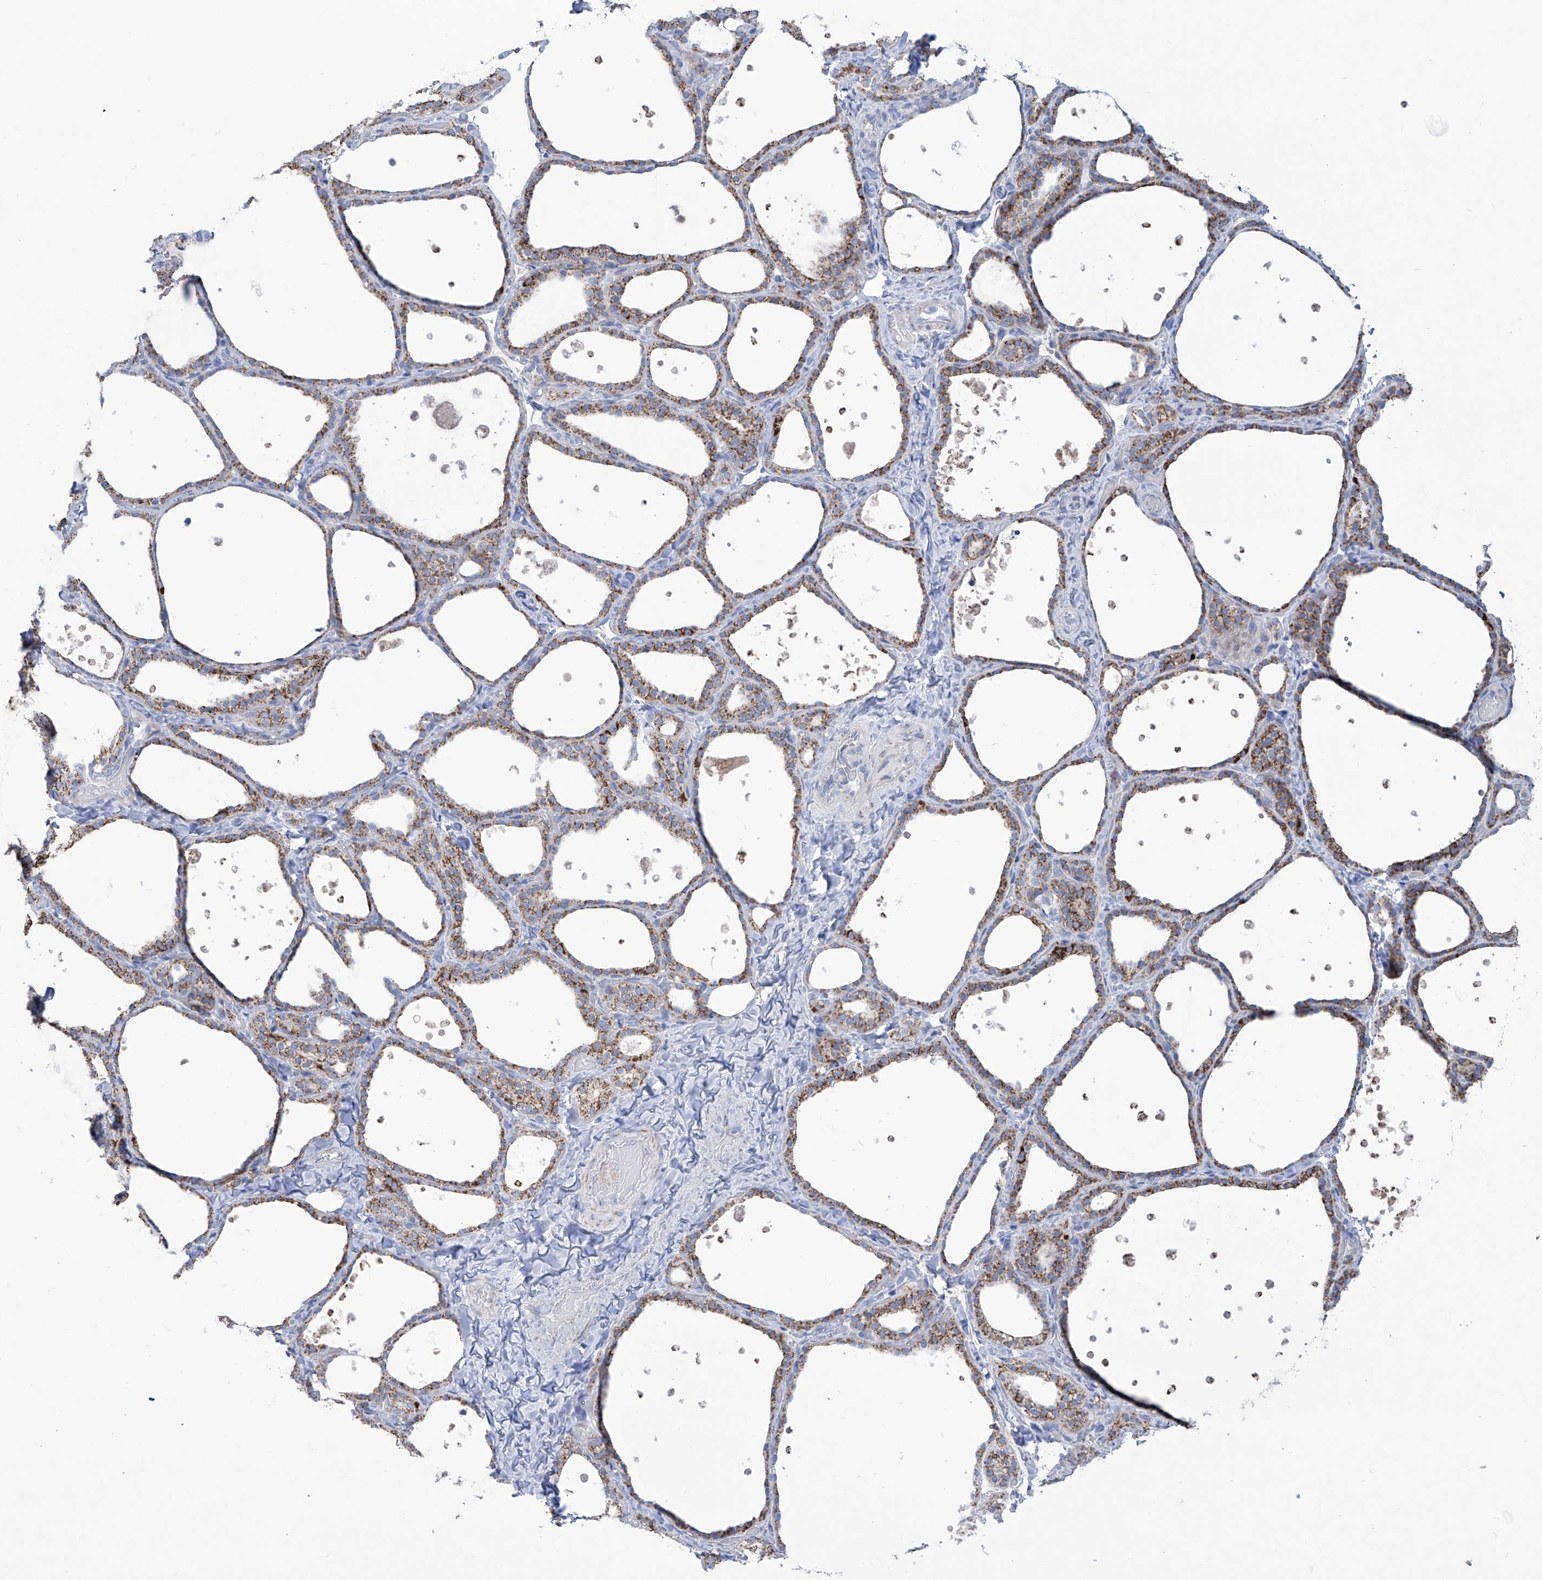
{"staining": {"intensity": "moderate", "quantity": ">75%", "location": "cytoplasmic/membranous"}, "tissue": "thyroid gland", "cell_type": "Glandular cells", "image_type": "normal", "snomed": [{"axis": "morphology", "description": "Normal tissue, NOS"}, {"axis": "topography", "description": "Thyroid gland"}], "caption": "The immunohistochemical stain labels moderate cytoplasmic/membranous positivity in glandular cells of unremarkable thyroid gland.", "gene": "ALDH6A1", "patient": {"sex": "female", "age": 44}}